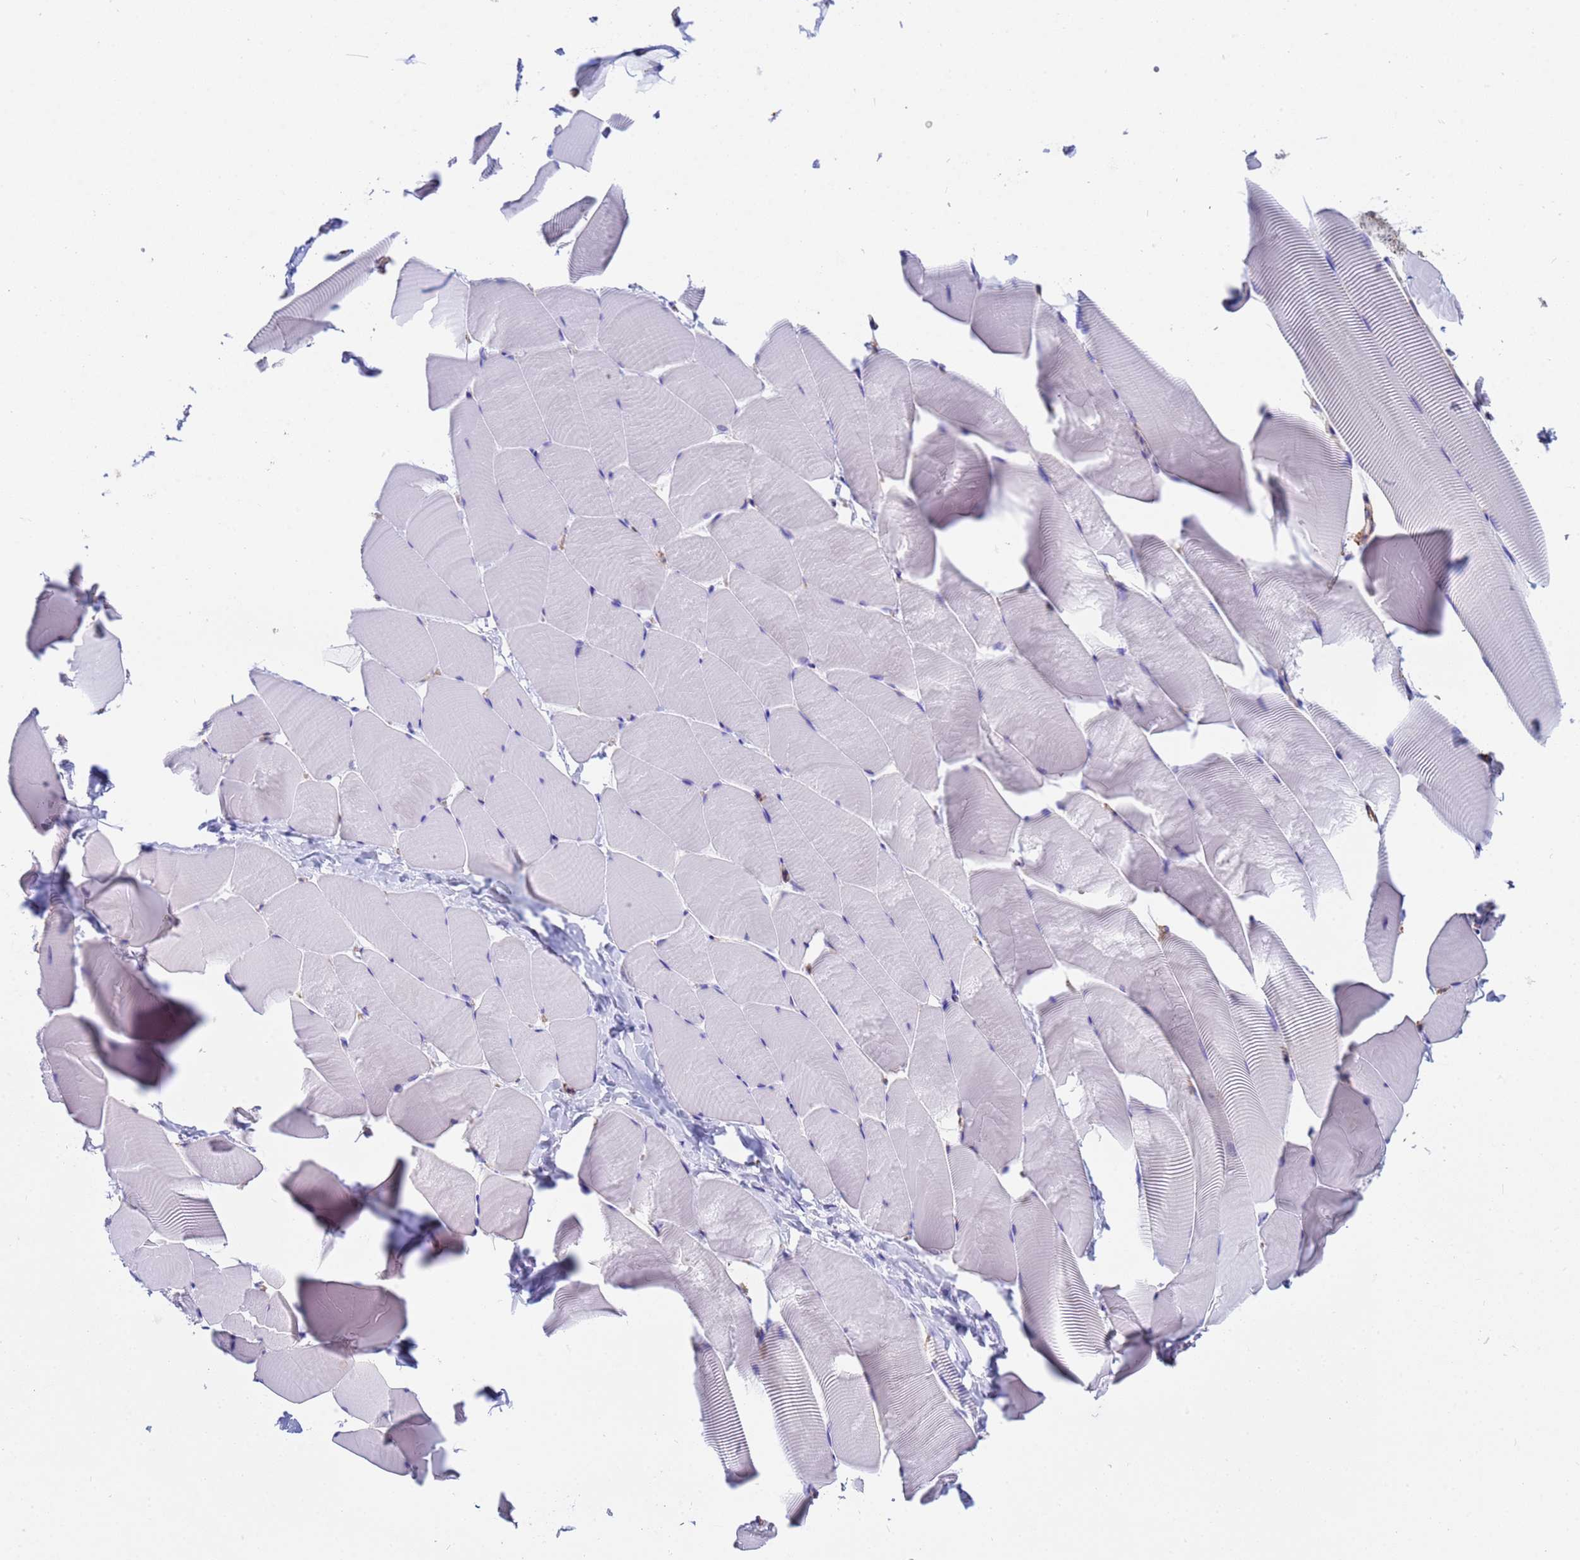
{"staining": {"intensity": "negative", "quantity": "none", "location": "none"}, "tissue": "skeletal muscle", "cell_type": "Myocytes", "image_type": "normal", "snomed": [{"axis": "morphology", "description": "Normal tissue, NOS"}, {"axis": "topography", "description": "Skeletal muscle"}], "caption": "DAB (3,3'-diaminobenzidine) immunohistochemical staining of unremarkable skeletal muscle demonstrates no significant expression in myocytes.", "gene": "MYL12A", "patient": {"sex": "male", "age": 25}}